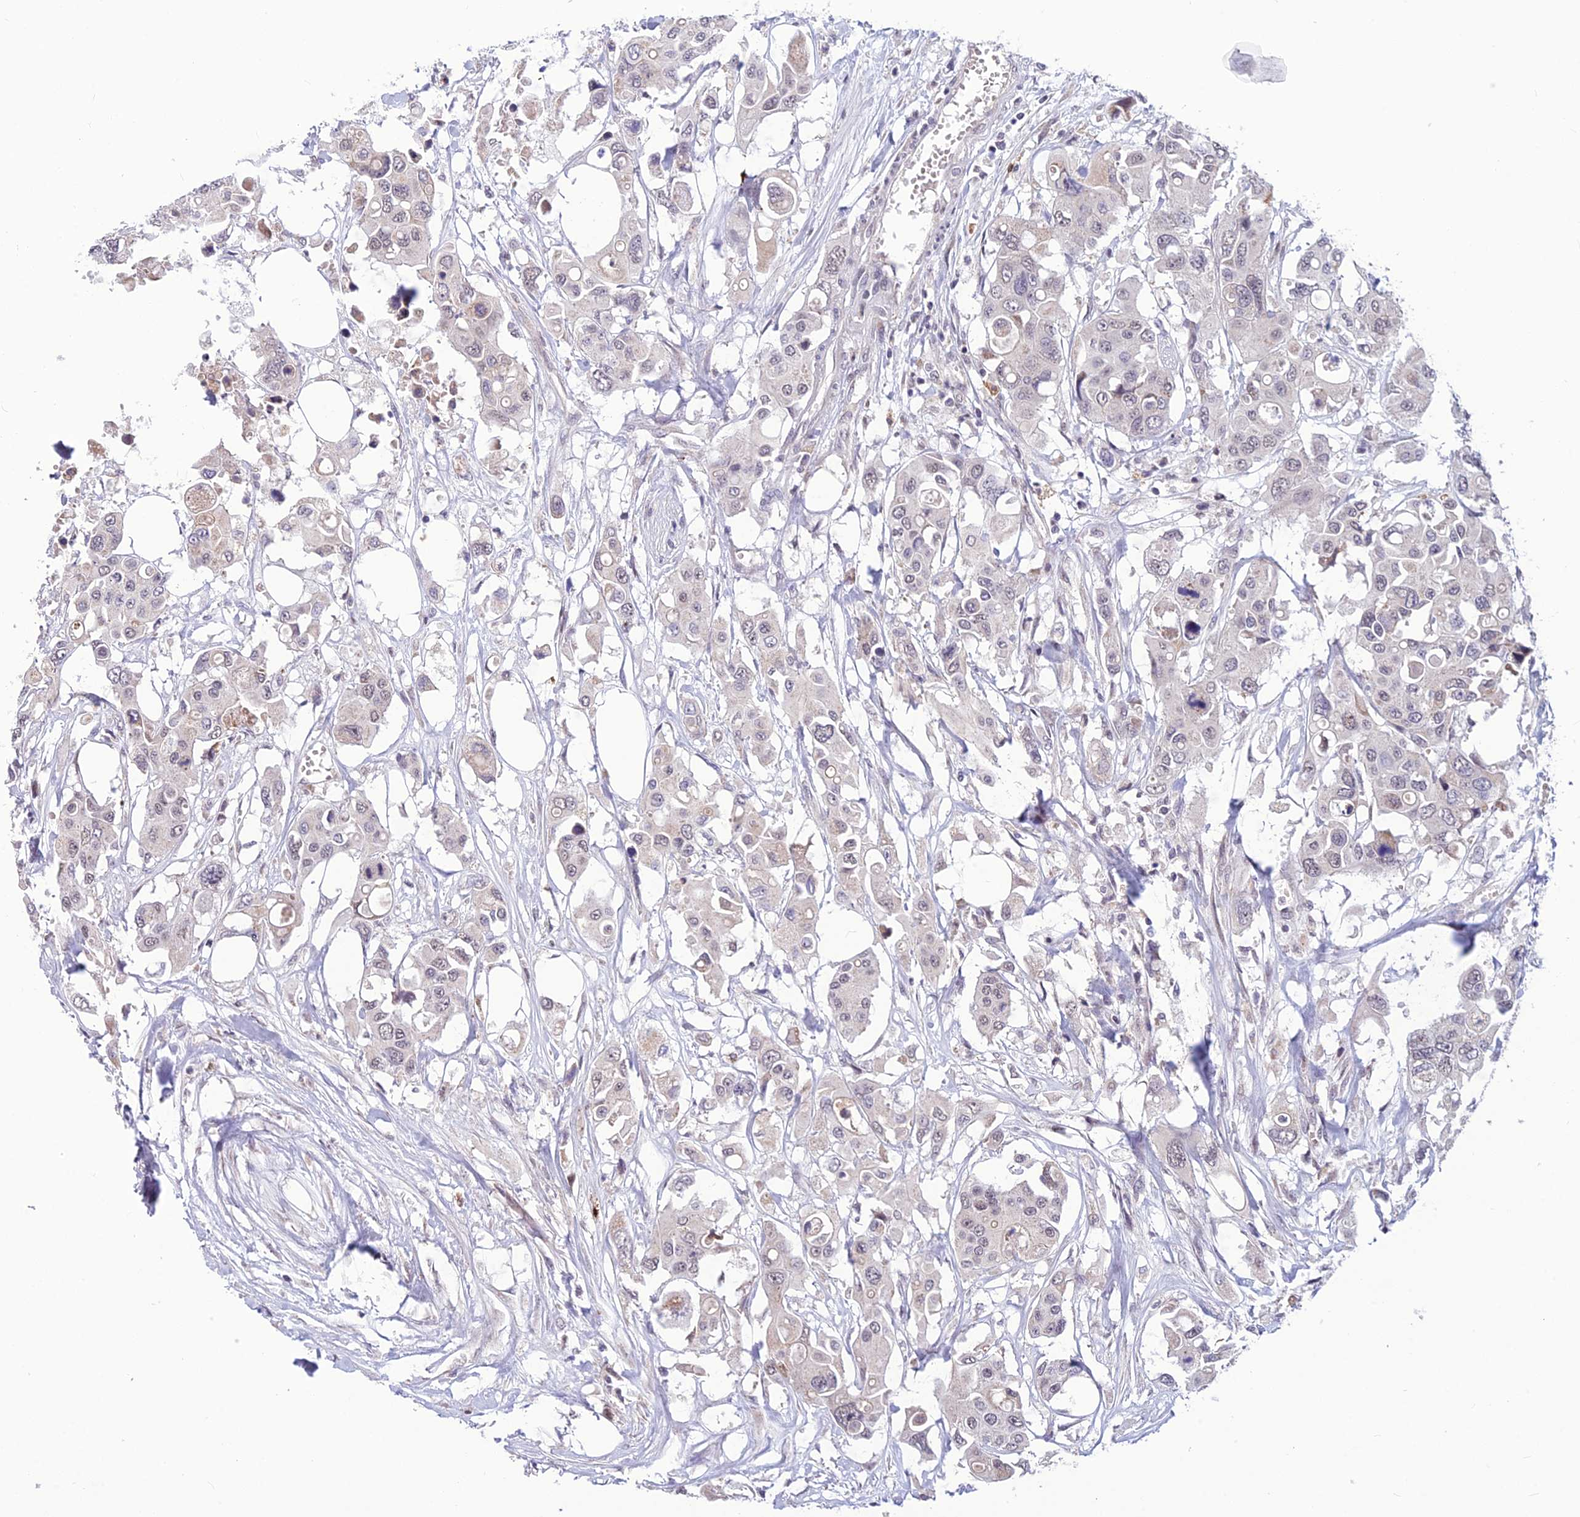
{"staining": {"intensity": "weak", "quantity": "<25%", "location": "nuclear"}, "tissue": "colorectal cancer", "cell_type": "Tumor cells", "image_type": "cancer", "snomed": [{"axis": "morphology", "description": "Adenocarcinoma, NOS"}, {"axis": "topography", "description": "Colon"}], "caption": "Photomicrograph shows no protein positivity in tumor cells of colorectal adenocarcinoma tissue.", "gene": "FBRS", "patient": {"sex": "male", "age": 77}}